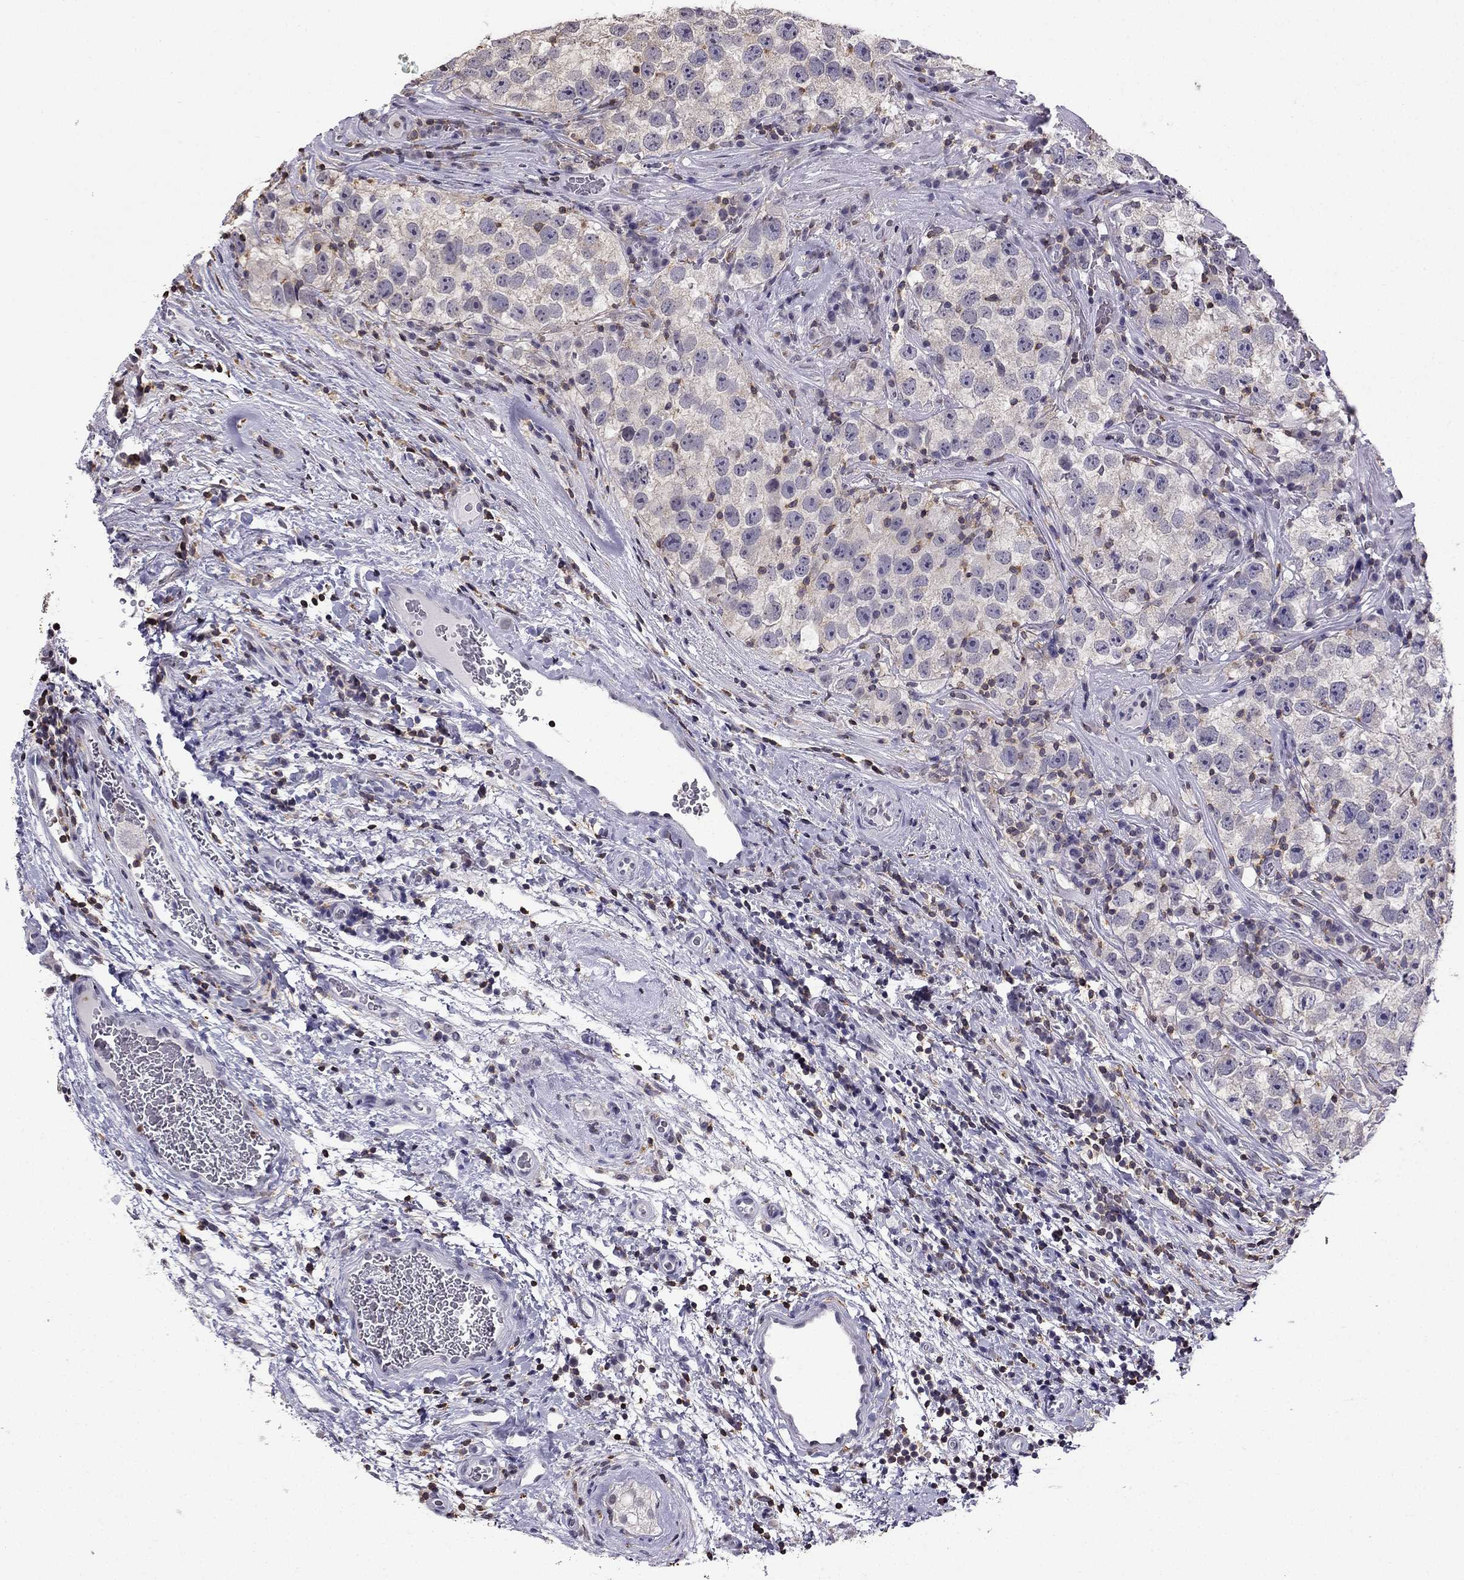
{"staining": {"intensity": "negative", "quantity": "none", "location": "none"}, "tissue": "testis cancer", "cell_type": "Tumor cells", "image_type": "cancer", "snomed": [{"axis": "morphology", "description": "Normal tissue, NOS"}, {"axis": "morphology", "description": "Seminoma, NOS"}, {"axis": "topography", "description": "Testis"}], "caption": "Immunohistochemistry micrograph of neoplastic tissue: human testis seminoma stained with DAB demonstrates no significant protein expression in tumor cells.", "gene": "CCK", "patient": {"sex": "male", "age": 31}}